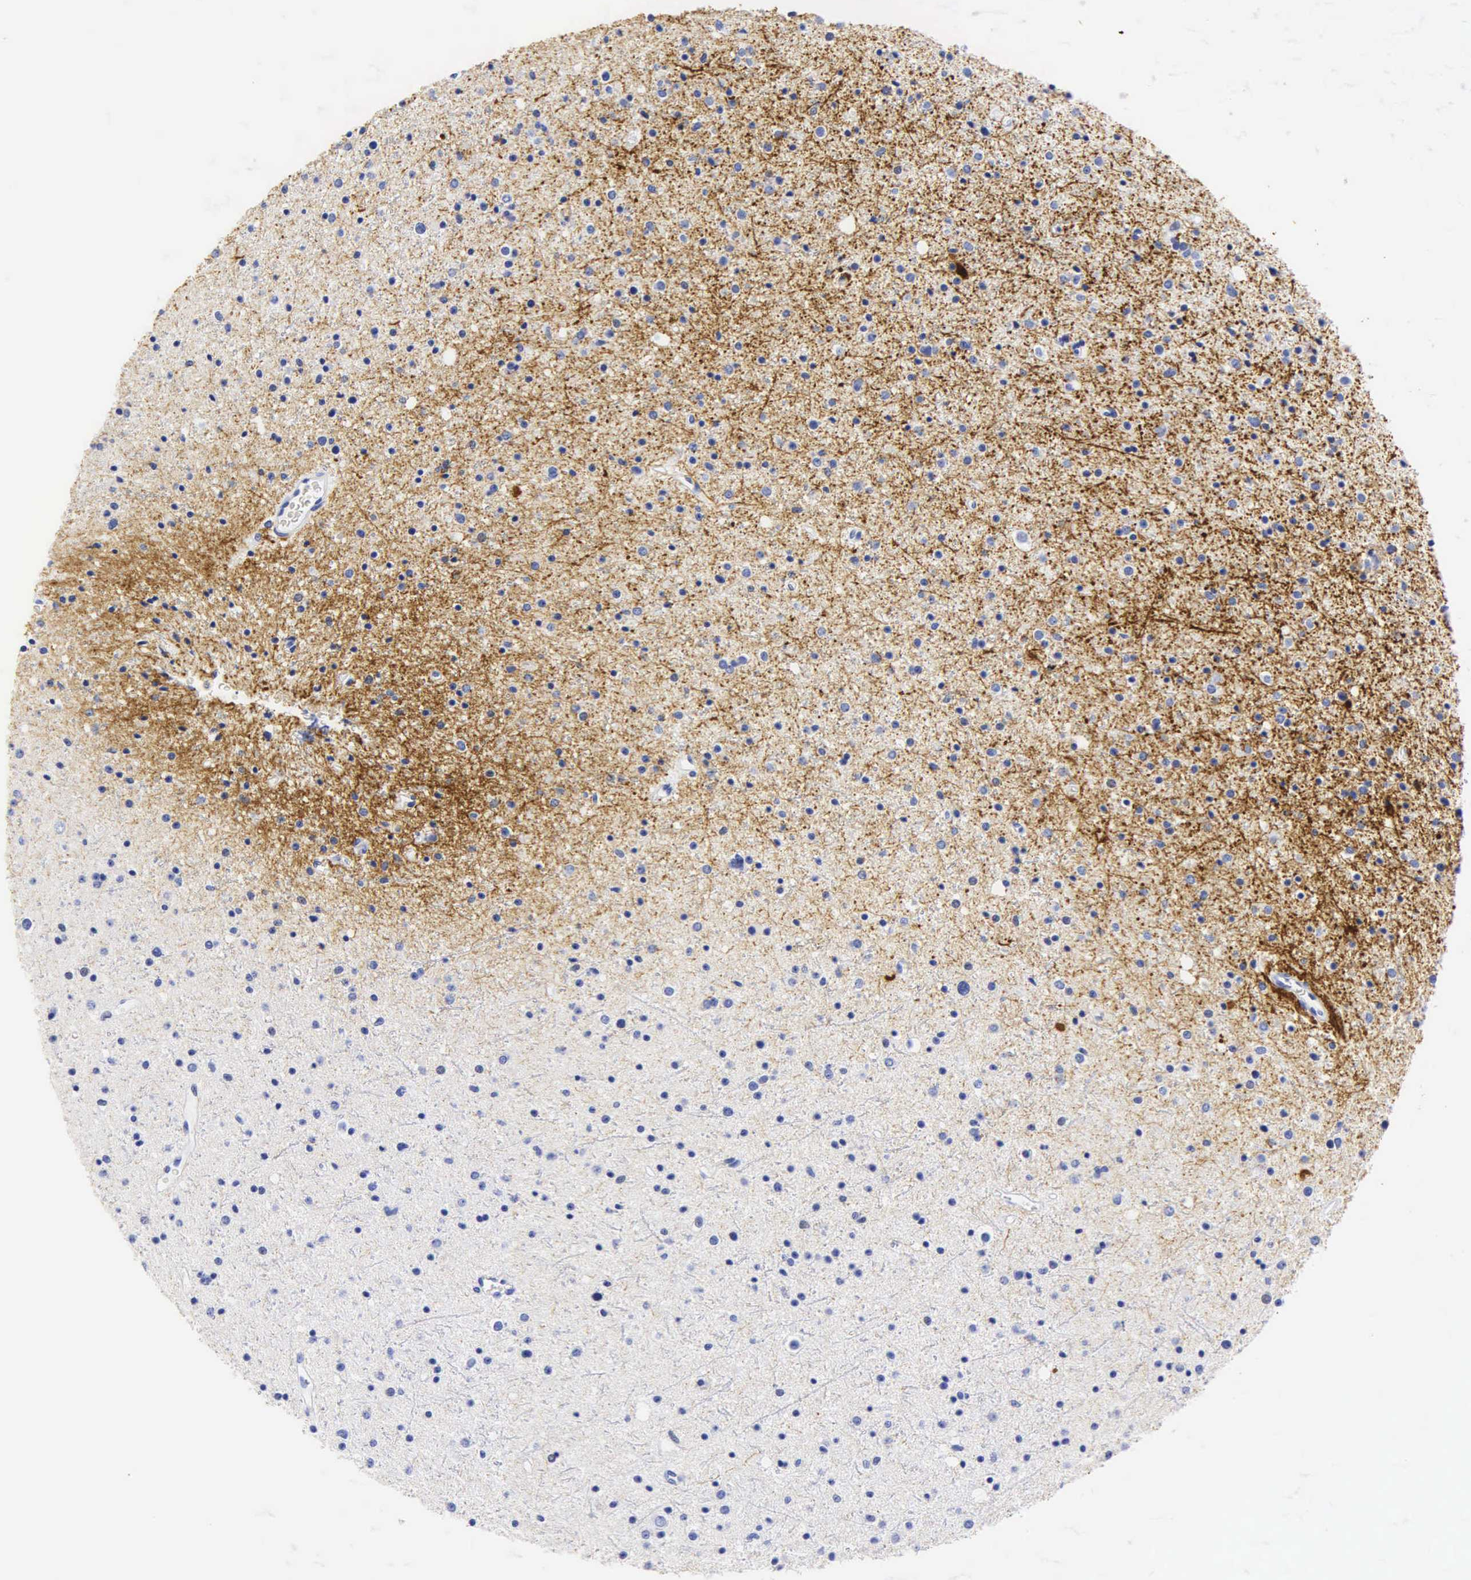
{"staining": {"intensity": "negative", "quantity": "none", "location": "none"}, "tissue": "glioma", "cell_type": "Tumor cells", "image_type": "cancer", "snomed": [{"axis": "morphology", "description": "Glioma, malignant, Low grade"}, {"axis": "topography", "description": "Brain"}], "caption": "Immunohistochemistry (IHC) photomicrograph of neoplastic tissue: low-grade glioma (malignant) stained with DAB exhibits no significant protein expression in tumor cells.", "gene": "DES", "patient": {"sex": "female", "age": 46}}